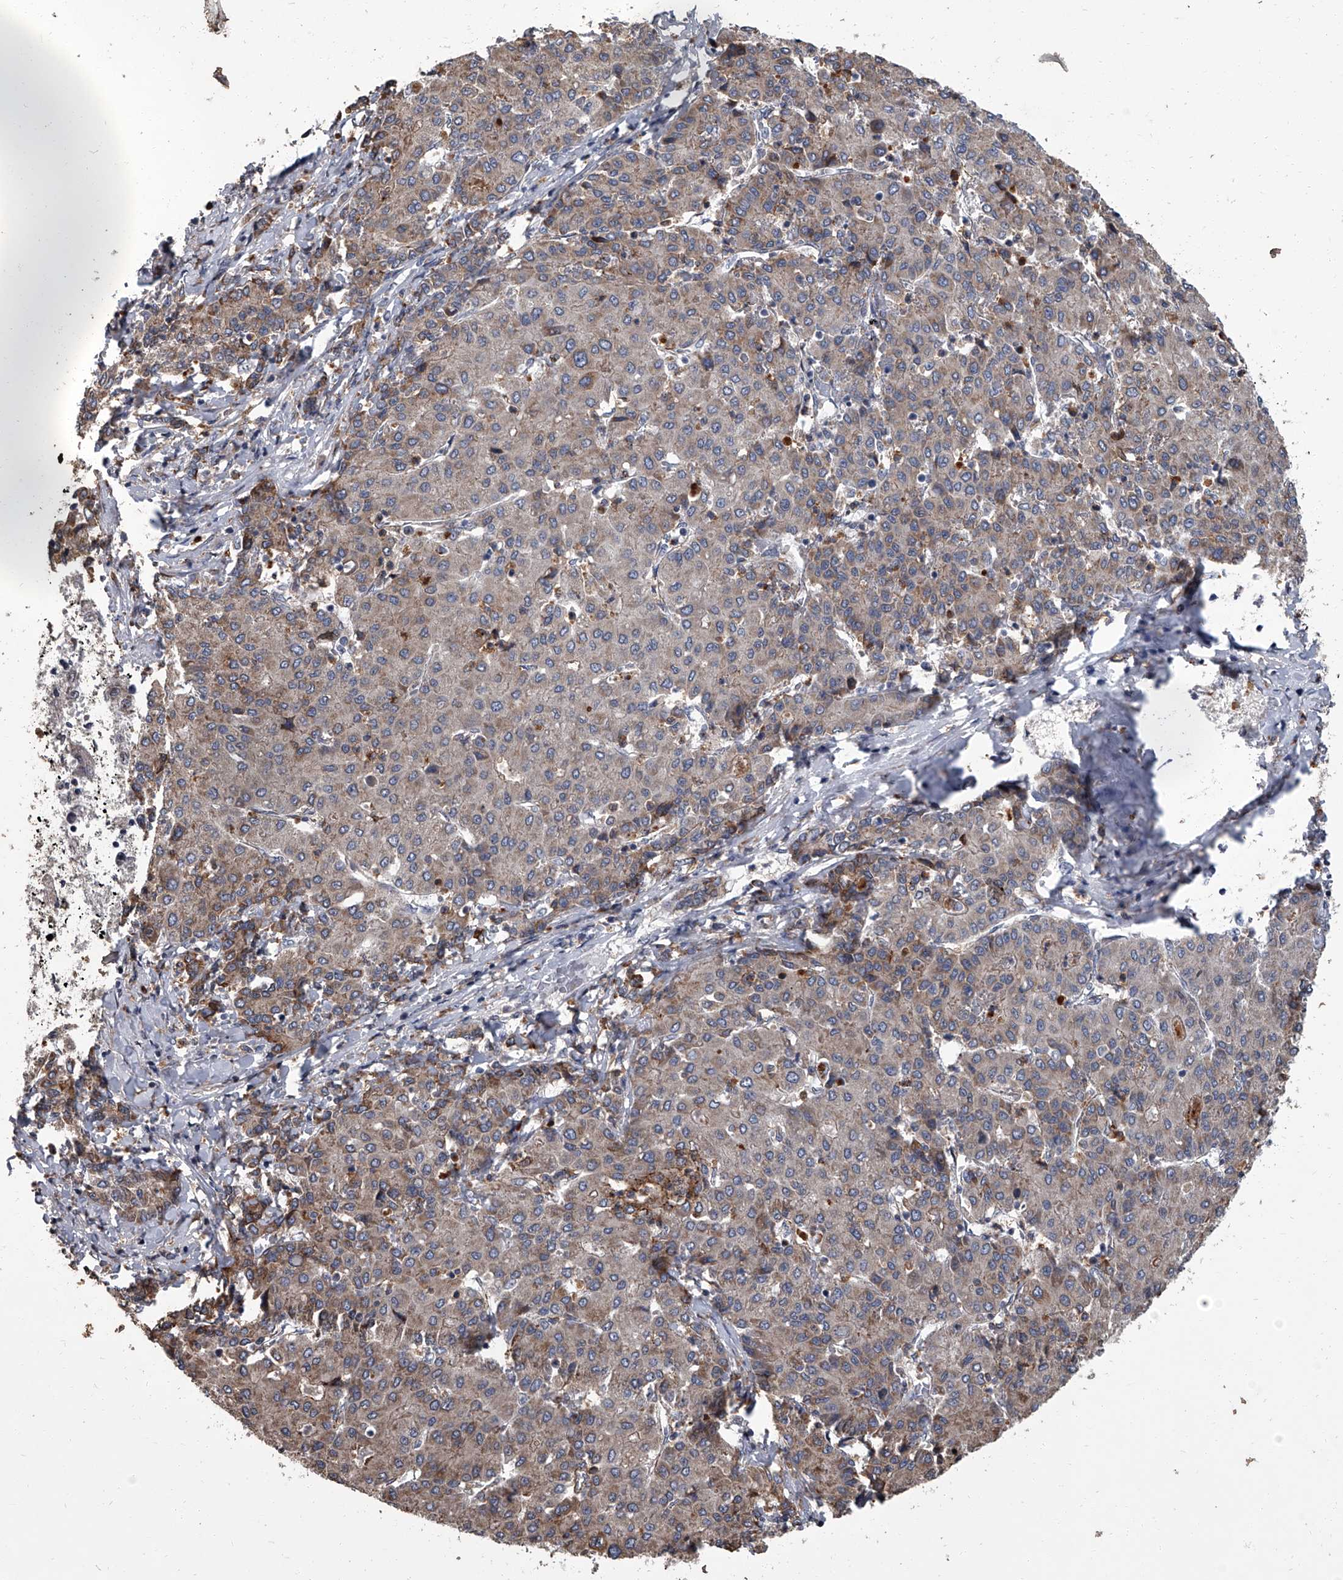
{"staining": {"intensity": "weak", "quantity": ">75%", "location": "cytoplasmic/membranous"}, "tissue": "liver cancer", "cell_type": "Tumor cells", "image_type": "cancer", "snomed": [{"axis": "morphology", "description": "Carcinoma, Hepatocellular, NOS"}, {"axis": "topography", "description": "Liver"}], "caption": "A micrograph of hepatocellular carcinoma (liver) stained for a protein reveals weak cytoplasmic/membranous brown staining in tumor cells.", "gene": "SIRT4", "patient": {"sex": "male", "age": 65}}